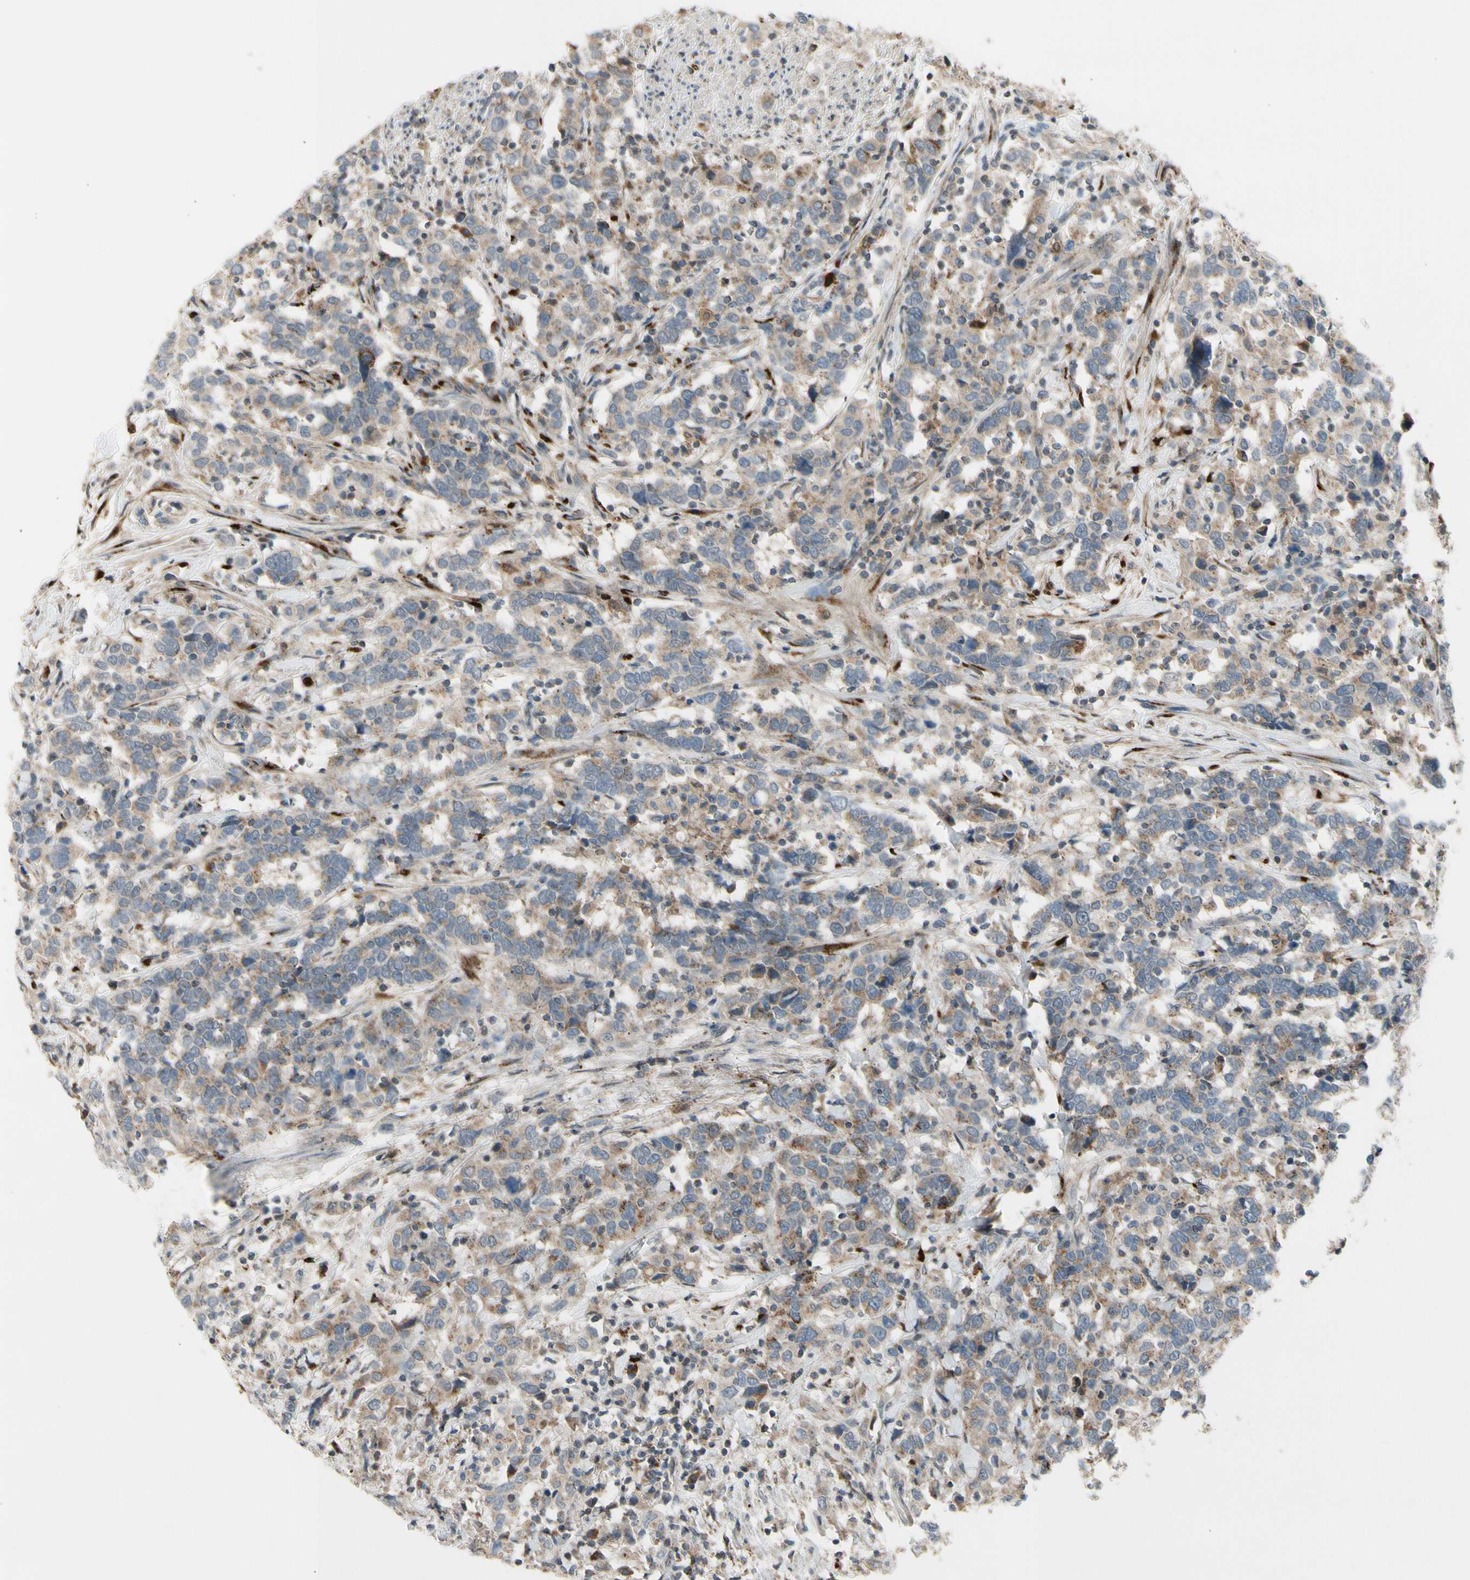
{"staining": {"intensity": "weak", "quantity": ">75%", "location": "cytoplasmic/membranous"}, "tissue": "urothelial cancer", "cell_type": "Tumor cells", "image_type": "cancer", "snomed": [{"axis": "morphology", "description": "Urothelial carcinoma, High grade"}, {"axis": "topography", "description": "Urinary bladder"}], "caption": "The photomicrograph displays a brown stain indicating the presence of a protein in the cytoplasmic/membranous of tumor cells in urothelial cancer. (Stains: DAB (3,3'-diaminobenzidine) in brown, nuclei in blue, Microscopy: brightfield microscopy at high magnification).", "gene": "GALNT5", "patient": {"sex": "male", "age": 61}}